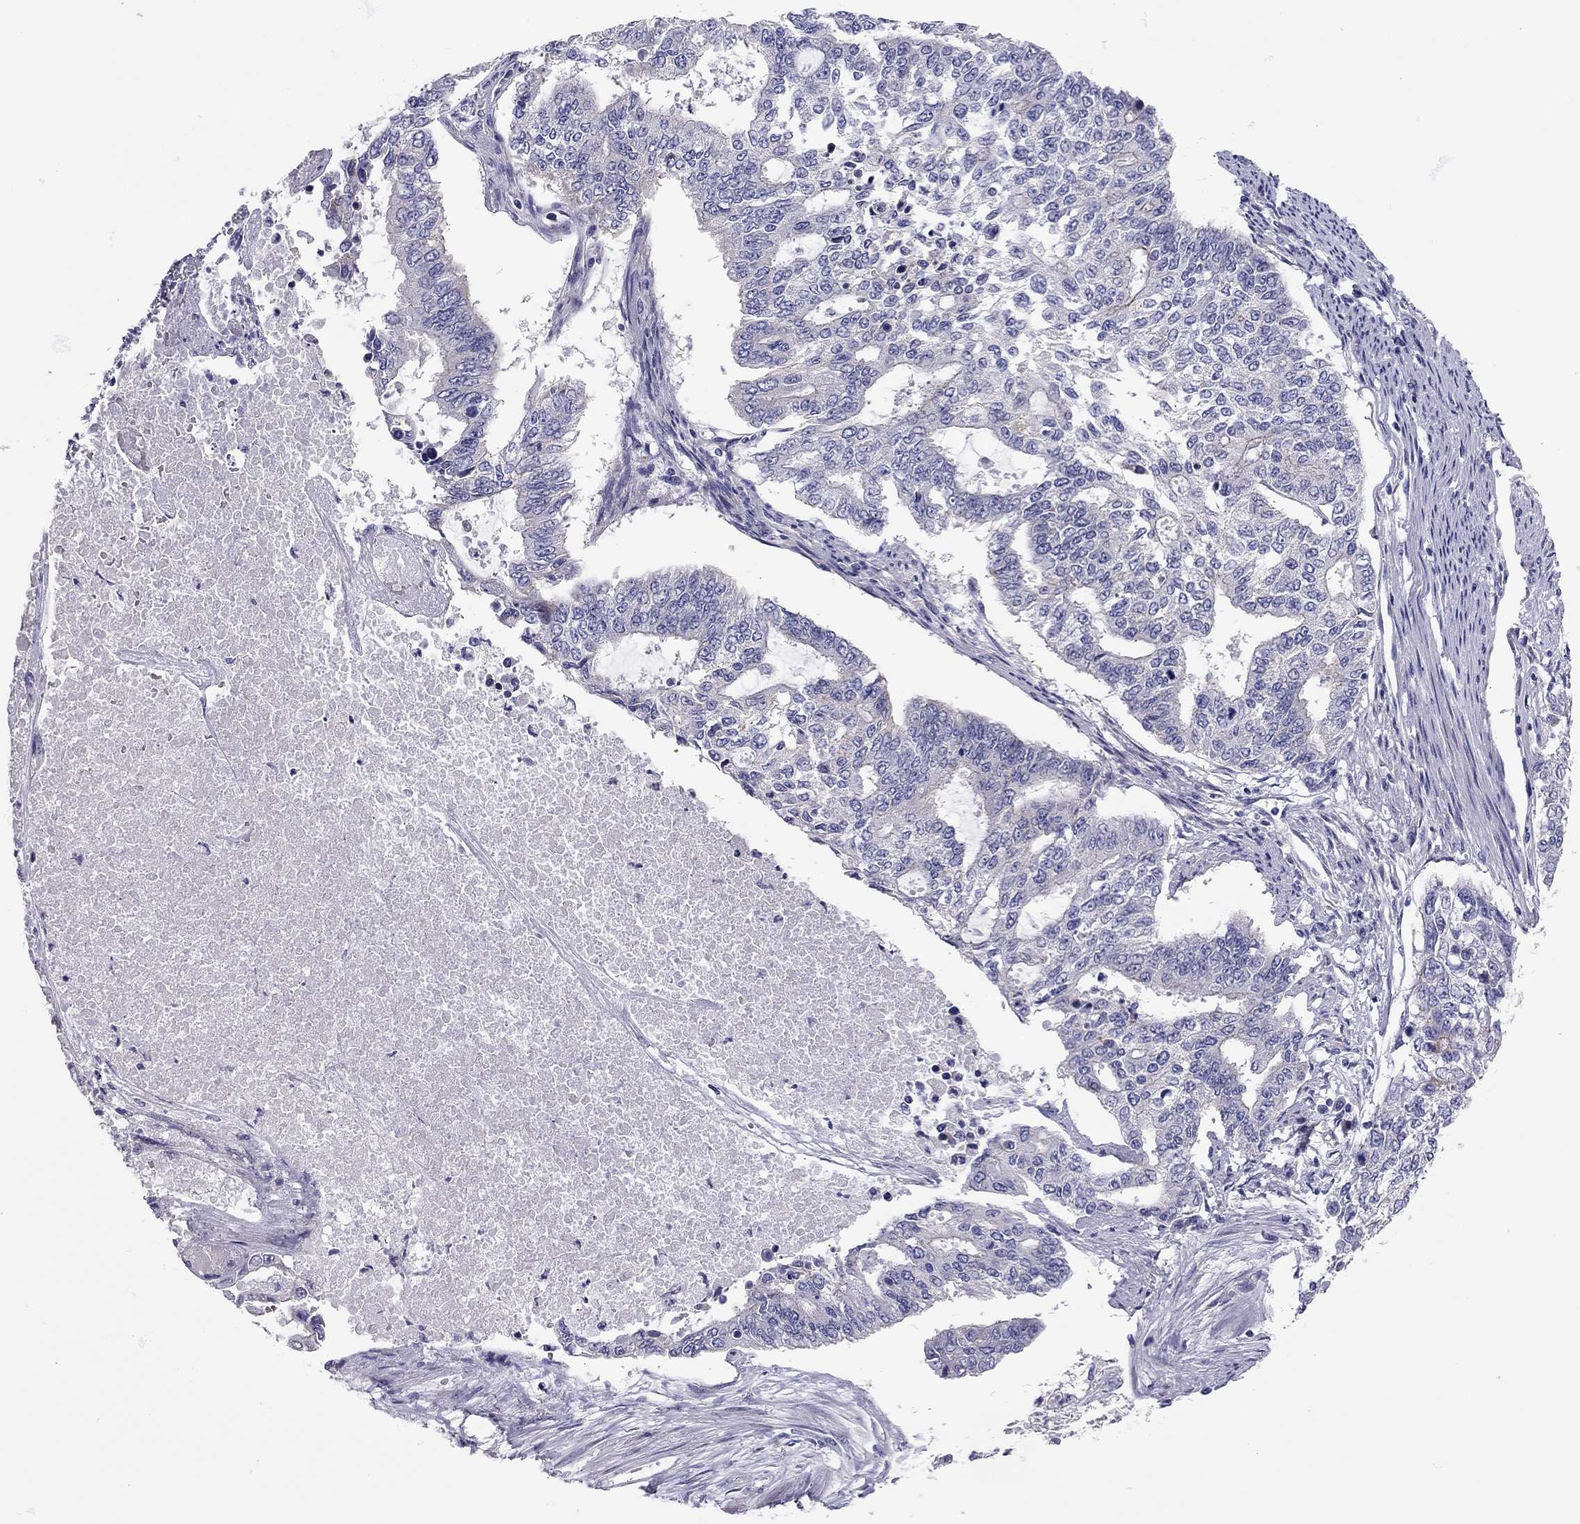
{"staining": {"intensity": "negative", "quantity": "none", "location": "none"}, "tissue": "endometrial cancer", "cell_type": "Tumor cells", "image_type": "cancer", "snomed": [{"axis": "morphology", "description": "Adenocarcinoma, NOS"}, {"axis": "topography", "description": "Uterus"}], "caption": "The immunohistochemistry histopathology image has no significant staining in tumor cells of endometrial cancer (adenocarcinoma) tissue.", "gene": "SCARB1", "patient": {"sex": "female", "age": 59}}